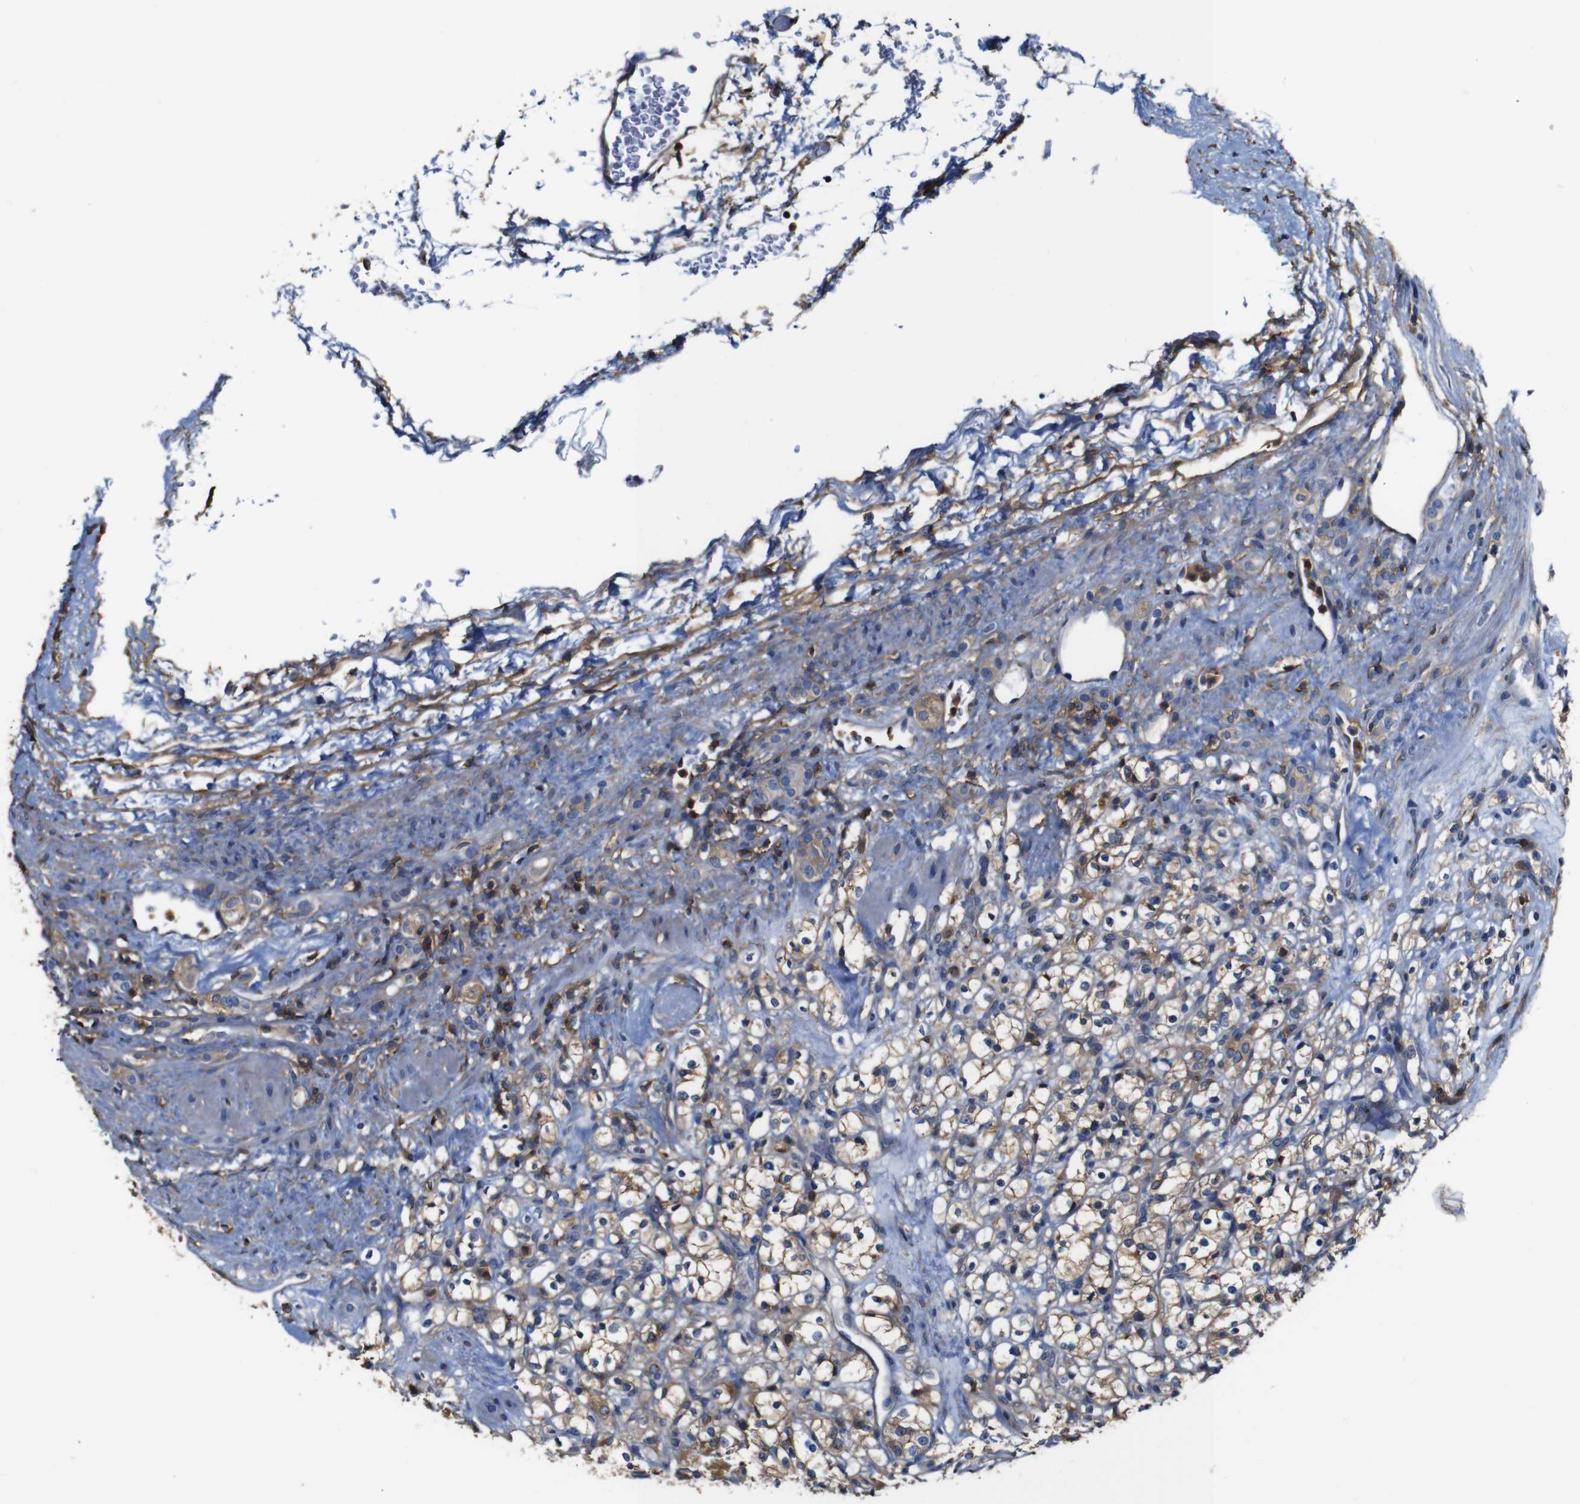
{"staining": {"intensity": "moderate", "quantity": ">75%", "location": "cytoplasmic/membranous"}, "tissue": "renal cancer", "cell_type": "Tumor cells", "image_type": "cancer", "snomed": [{"axis": "morphology", "description": "Normal tissue, NOS"}, {"axis": "morphology", "description": "Adenocarcinoma, NOS"}, {"axis": "topography", "description": "Kidney"}], "caption": "A brown stain shows moderate cytoplasmic/membranous staining of a protein in human renal adenocarcinoma tumor cells.", "gene": "PI4KA", "patient": {"sex": "female", "age": 72}}